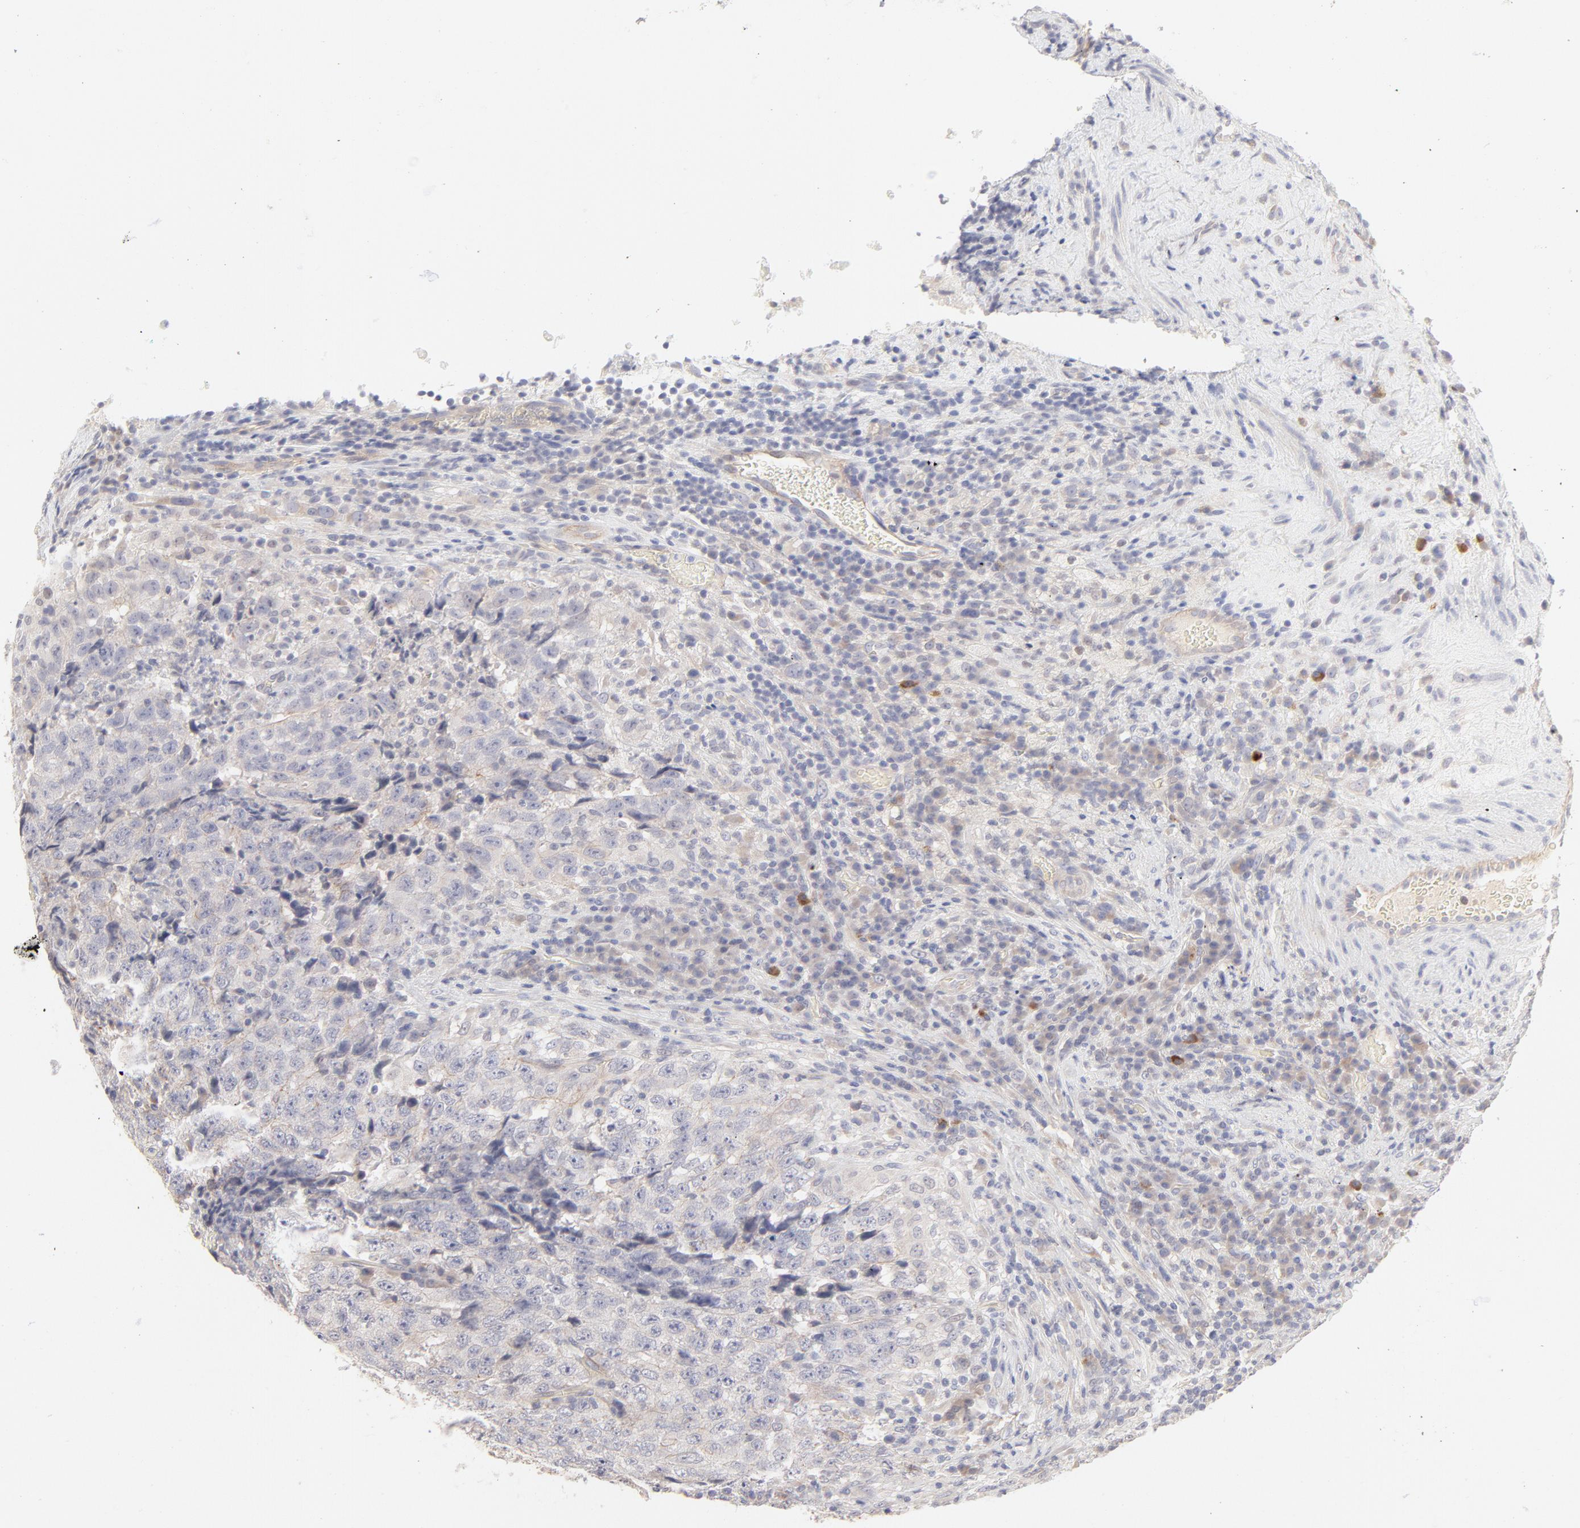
{"staining": {"intensity": "negative", "quantity": "none", "location": "none"}, "tissue": "testis cancer", "cell_type": "Tumor cells", "image_type": "cancer", "snomed": [{"axis": "morphology", "description": "Necrosis, NOS"}, {"axis": "morphology", "description": "Carcinoma, Embryonal, NOS"}, {"axis": "topography", "description": "Testis"}], "caption": "Testis embryonal carcinoma was stained to show a protein in brown. There is no significant expression in tumor cells.", "gene": "ELF3", "patient": {"sex": "male", "age": 19}}